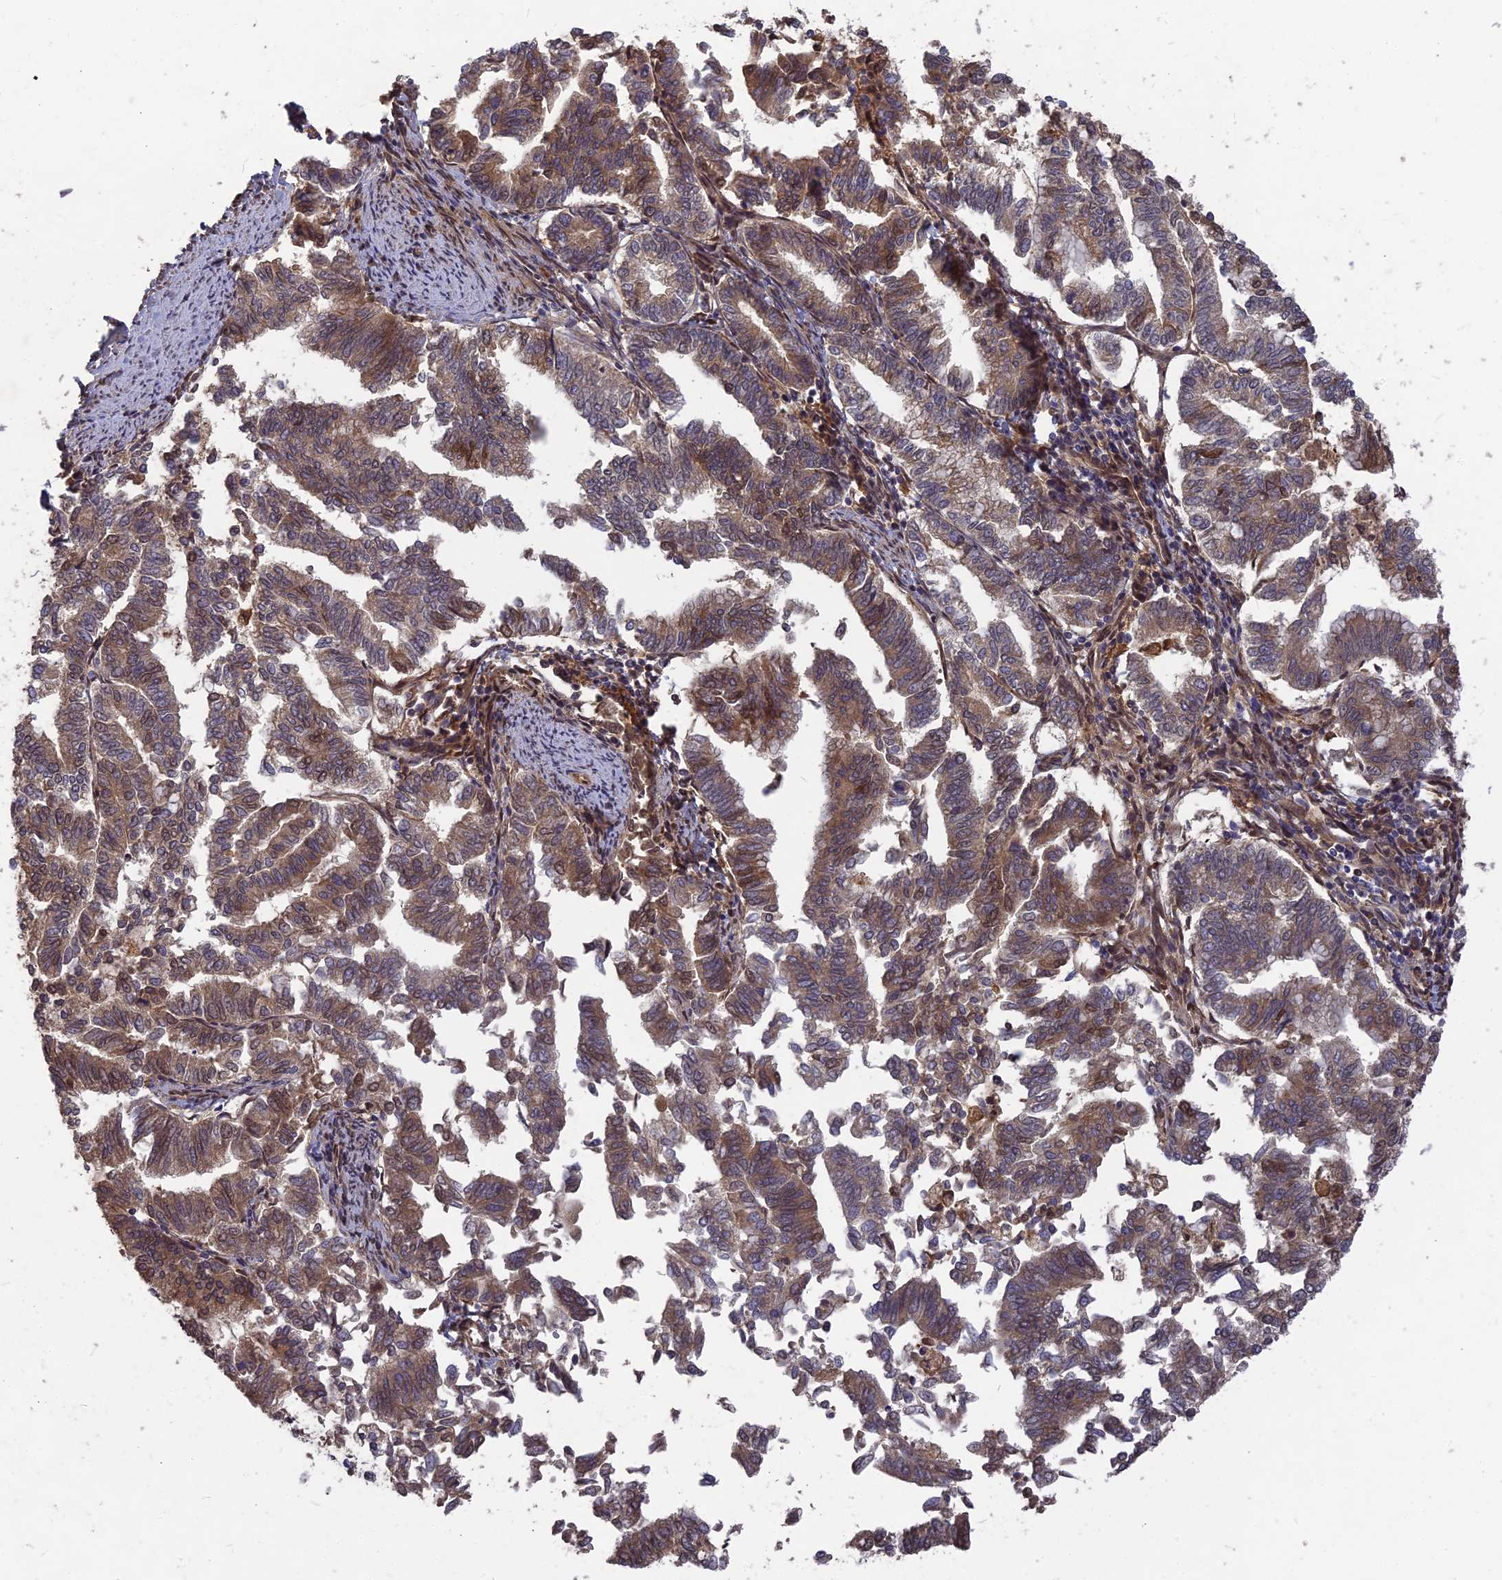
{"staining": {"intensity": "moderate", "quantity": "25%-75%", "location": "cytoplasmic/membranous,nuclear"}, "tissue": "endometrial cancer", "cell_type": "Tumor cells", "image_type": "cancer", "snomed": [{"axis": "morphology", "description": "Adenocarcinoma, NOS"}, {"axis": "topography", "description": "Endometrium"}], "caption": "A medium amount of moderate cytoplasmic/membranous and nuclear staining is seen in about 25%-75% of tumor cells in adenocarcinoma (endometrial) tissue. (Brightfield microscopy of DAB IHC at high magnification).", "gene": "TMUB2", "patient": {"sex": "female", "age": 79}}